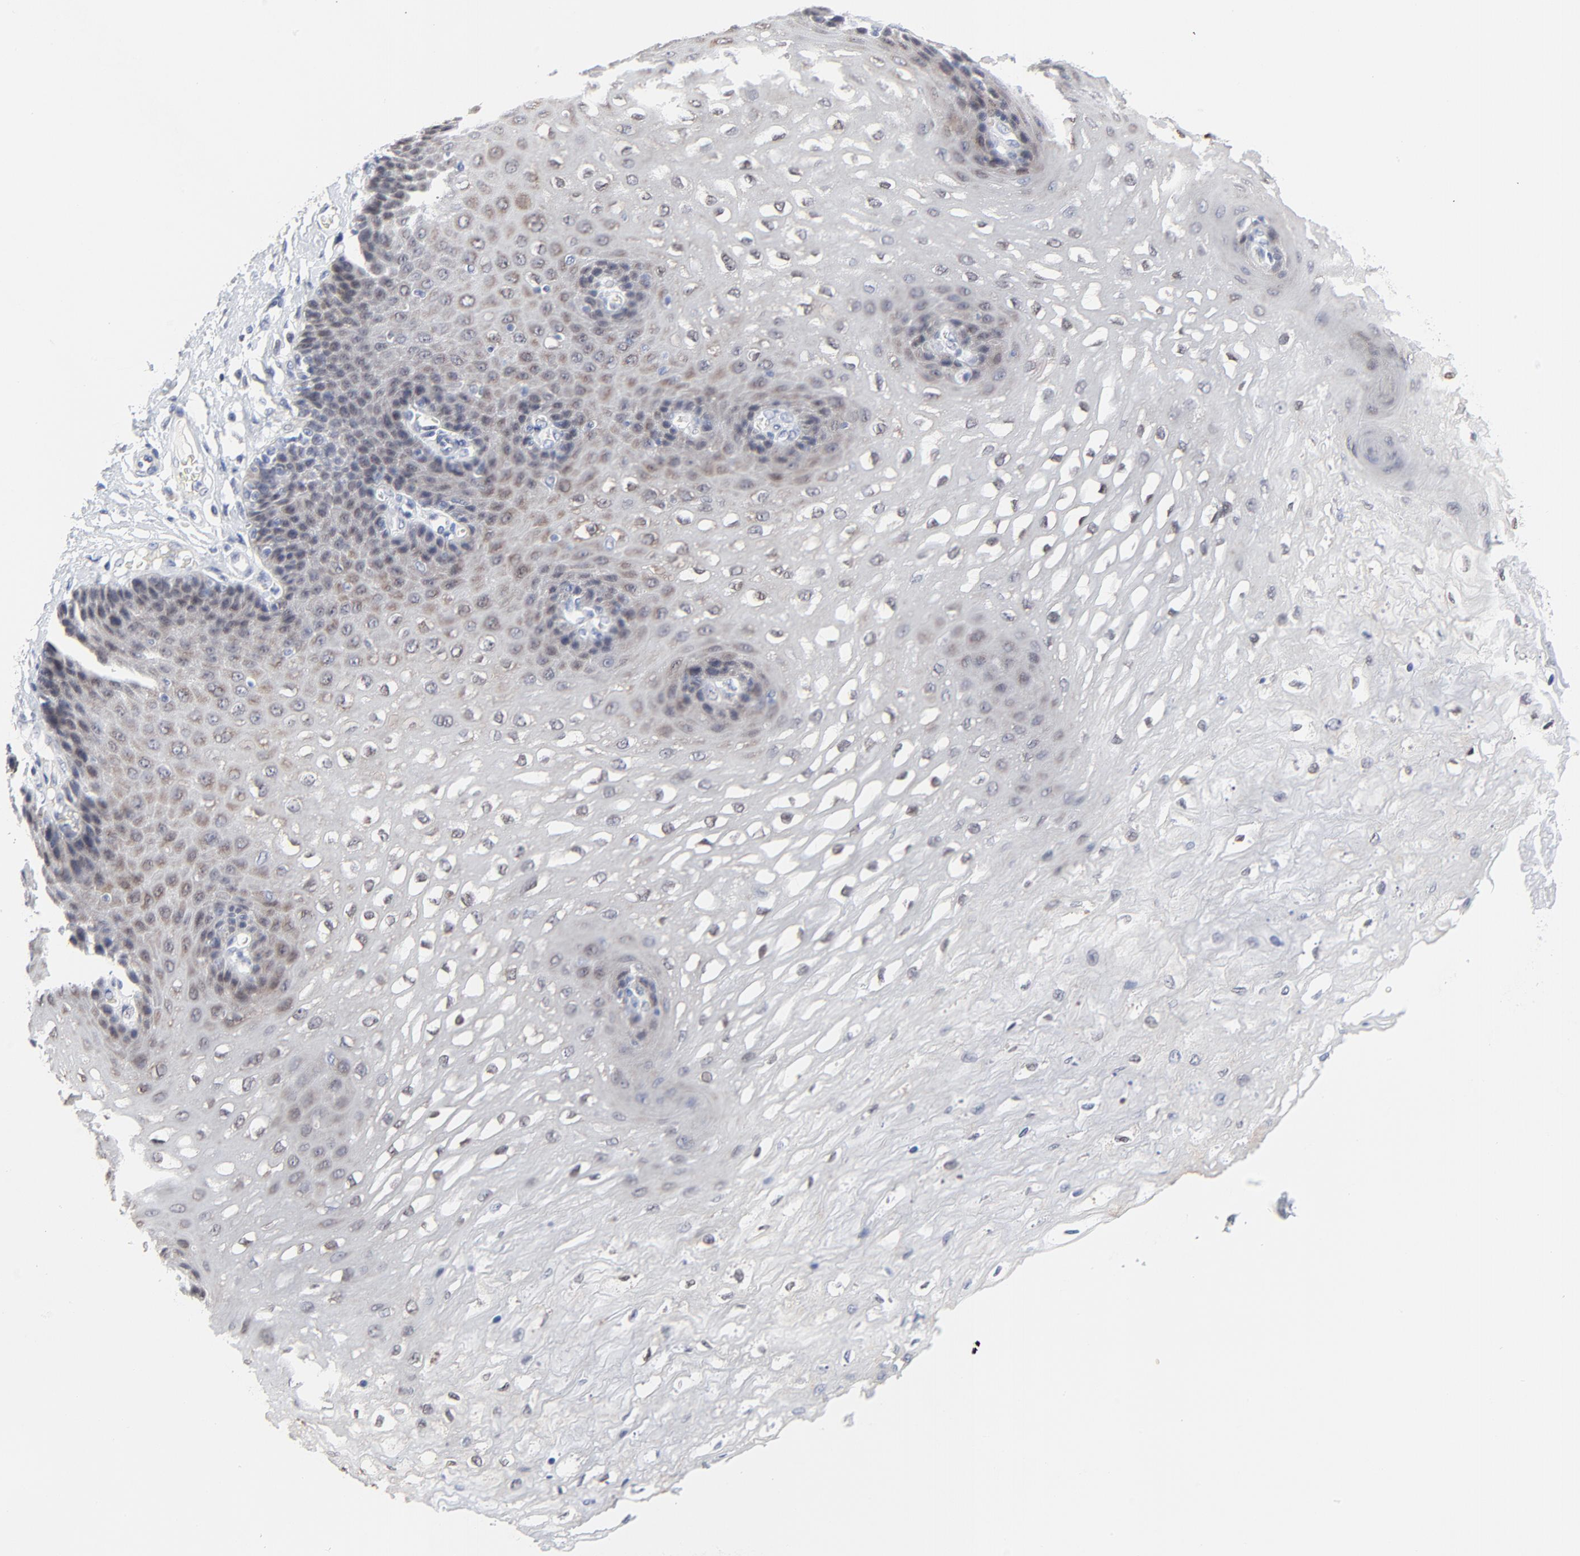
{"staining": {"intensity": "negative", "quantity": "none", "location": "none"}, "tissue": "esophagus", "cell_type": "Squamous epithelial cells", "image_type": "normal", "snomed": [{"axis": "morphology", "description": "Normal tissue, NOS"}, {"axis": "topography", "description": "Esophagus"}], "caption": "The image shows no staining of squamous epithelial cells in unremarkable esophagus. The staining was performed using DAB to visualize the protein expression in brown, while the nuclei were stained in blue with hematoxylin (Magnification: 20x).", "gene": "NLGN3", "patient": {"sex": "female", "age": 72}}